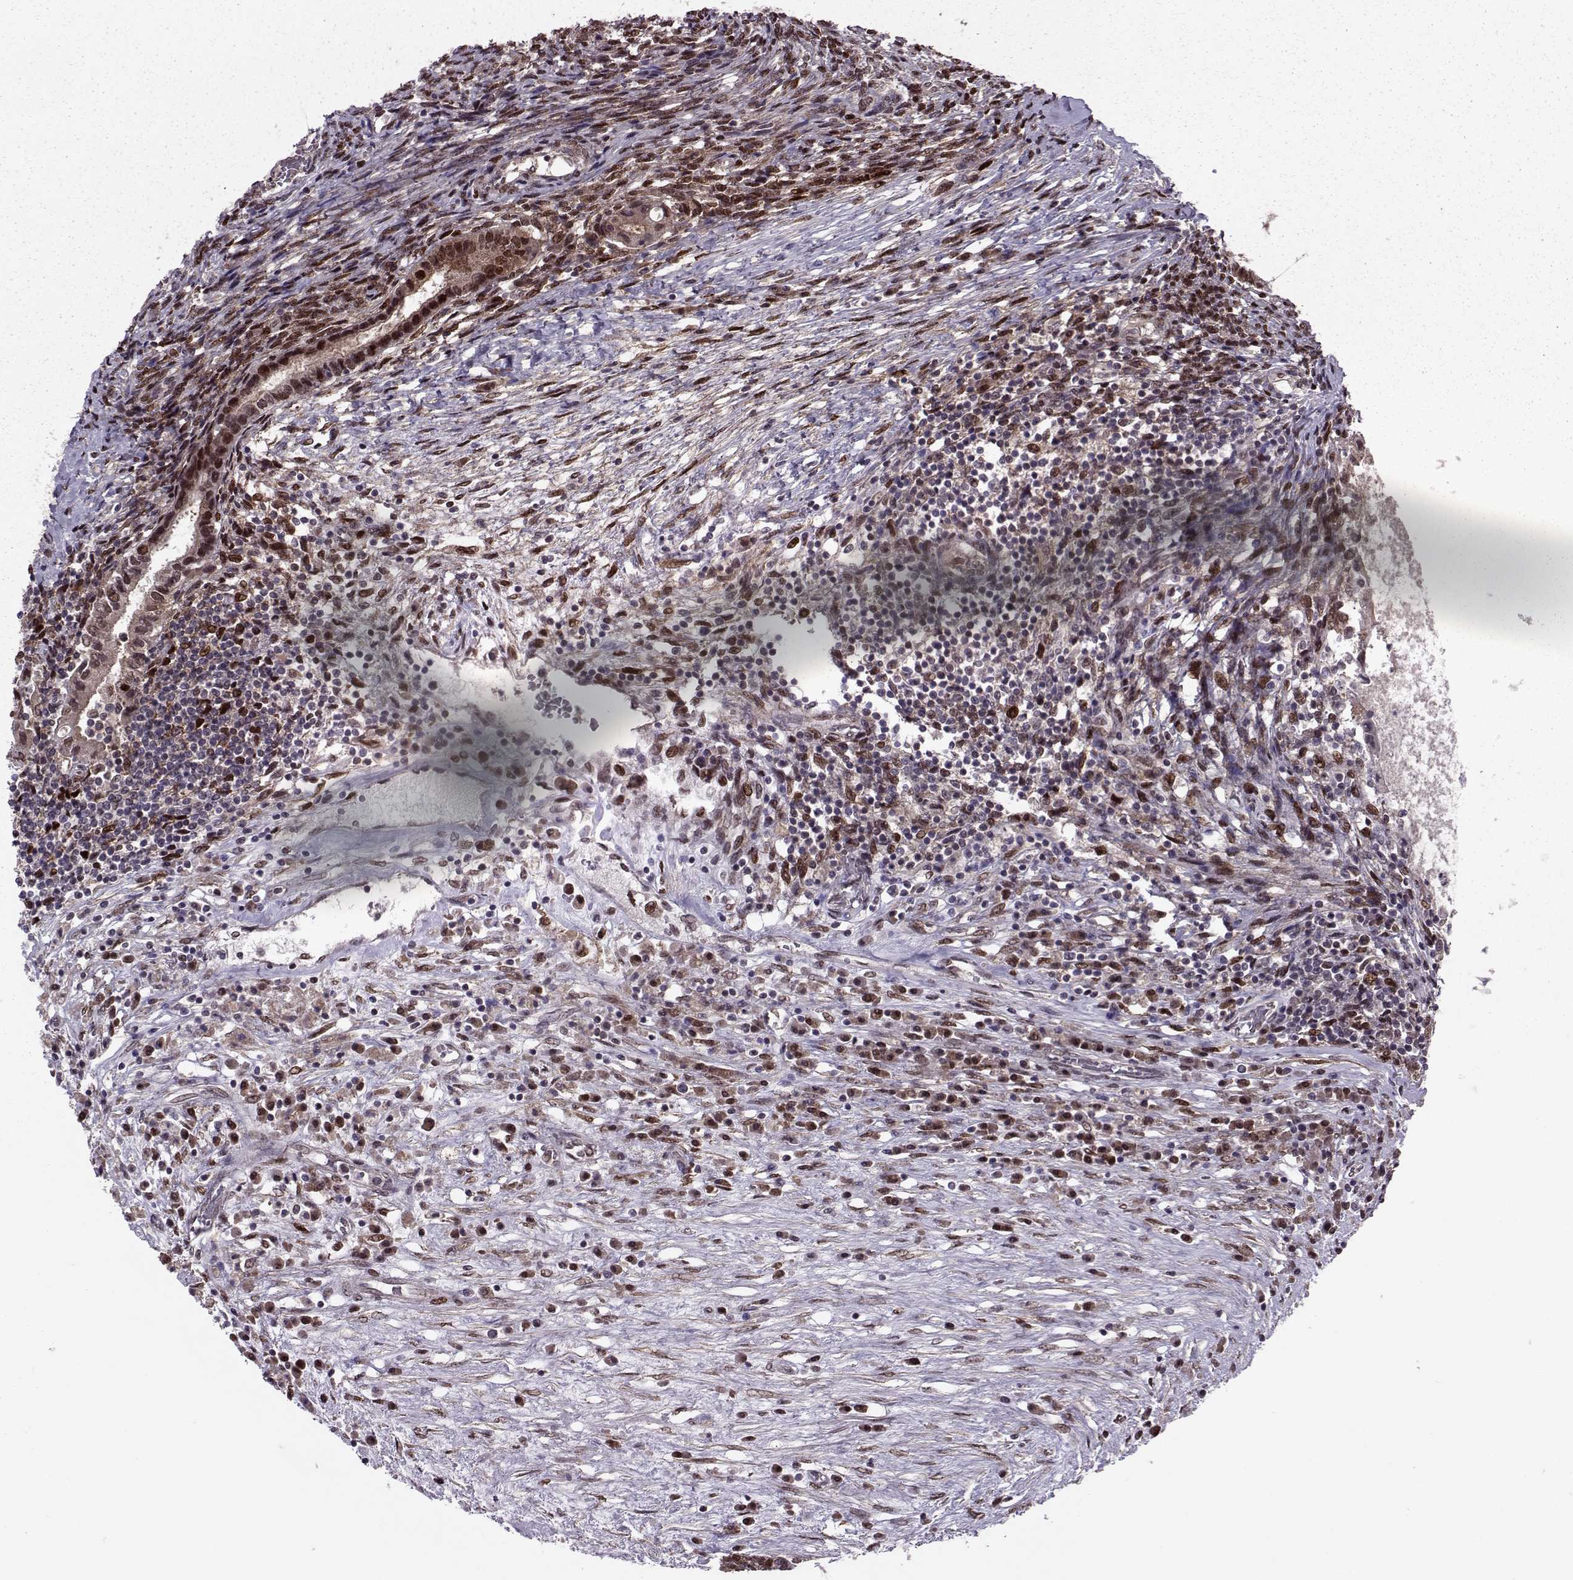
{"staining": {"intensity": "moderate", "quantity": "<25%", "location": "cytoplasmic/membranous,nuclear"}, "tissue": "testis cancer", "cell_type": "Tumor cells", "image_type": "cancer", "snomed": [{"axis": "morphology", "description": "Carcinoma, Embryonal, NOS"}, {"axis": "topography", "description": "Testis"}], "caption": "Human testis cancer (embryonal carcinoma) stained for a protein (brown) displays moderate cytoplasmic/membranous and nuclear positive positivity in about <25% of tumor cells.", "gene": "CDK4", "patient": {"sex": "male", "age": 37}}